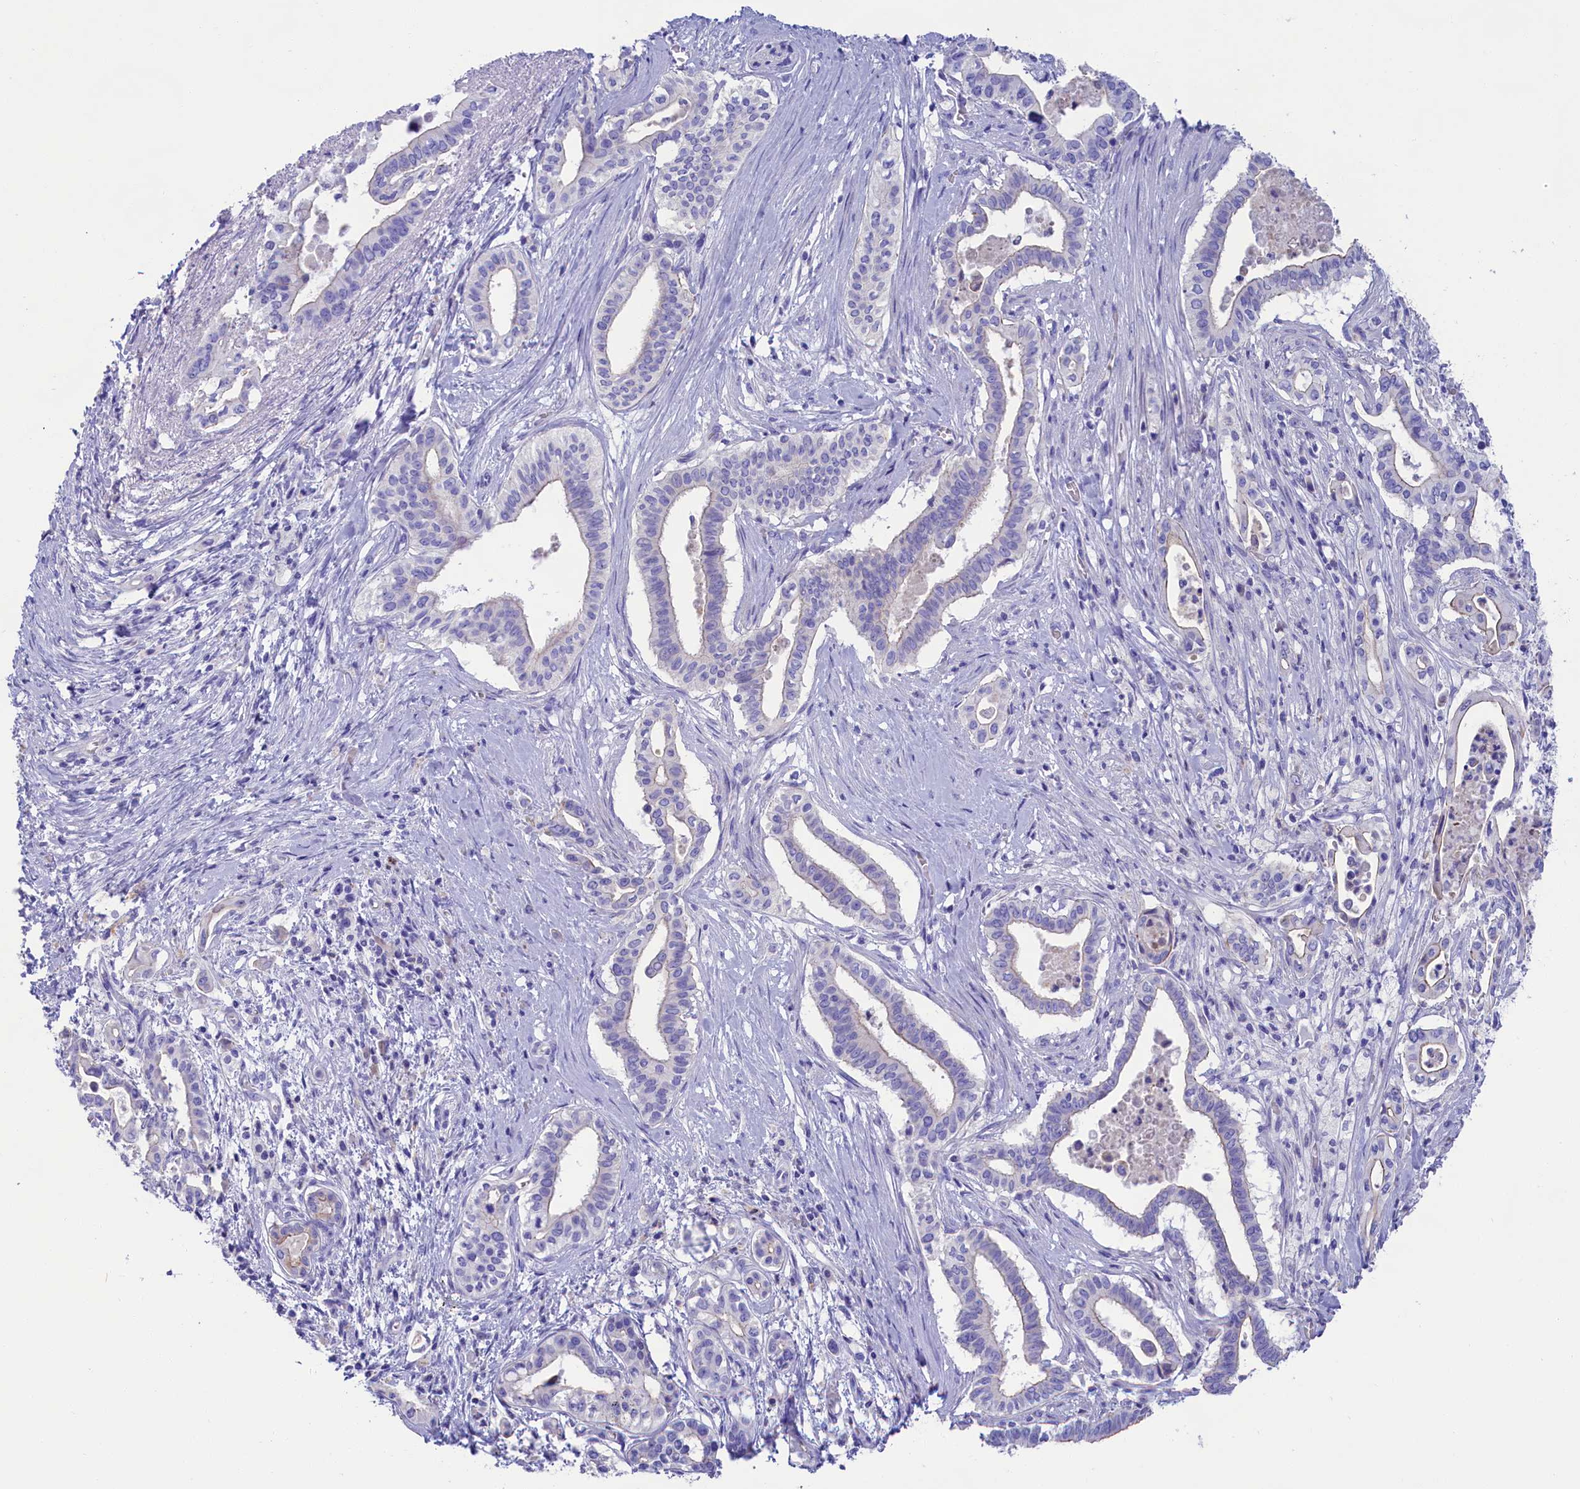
{"staining": {"intensity": "negative", "quantity": "none", "location": "none"}, "tissue": "pancreatic cancer", "cell_type": "Tumor cells", "image_type": "cancer", "snomed": [{"axis": "morphology", "description": "Adenocarcinoma, NOS"}, {"axis": "topography", "description": "Pancreas"}], "caption": "The image shows no significant staining in tumor cells of pancreatic adenocarcinoma.", "gene": "SULT2A1", "patient": {"sex": "female", "age": 77}}